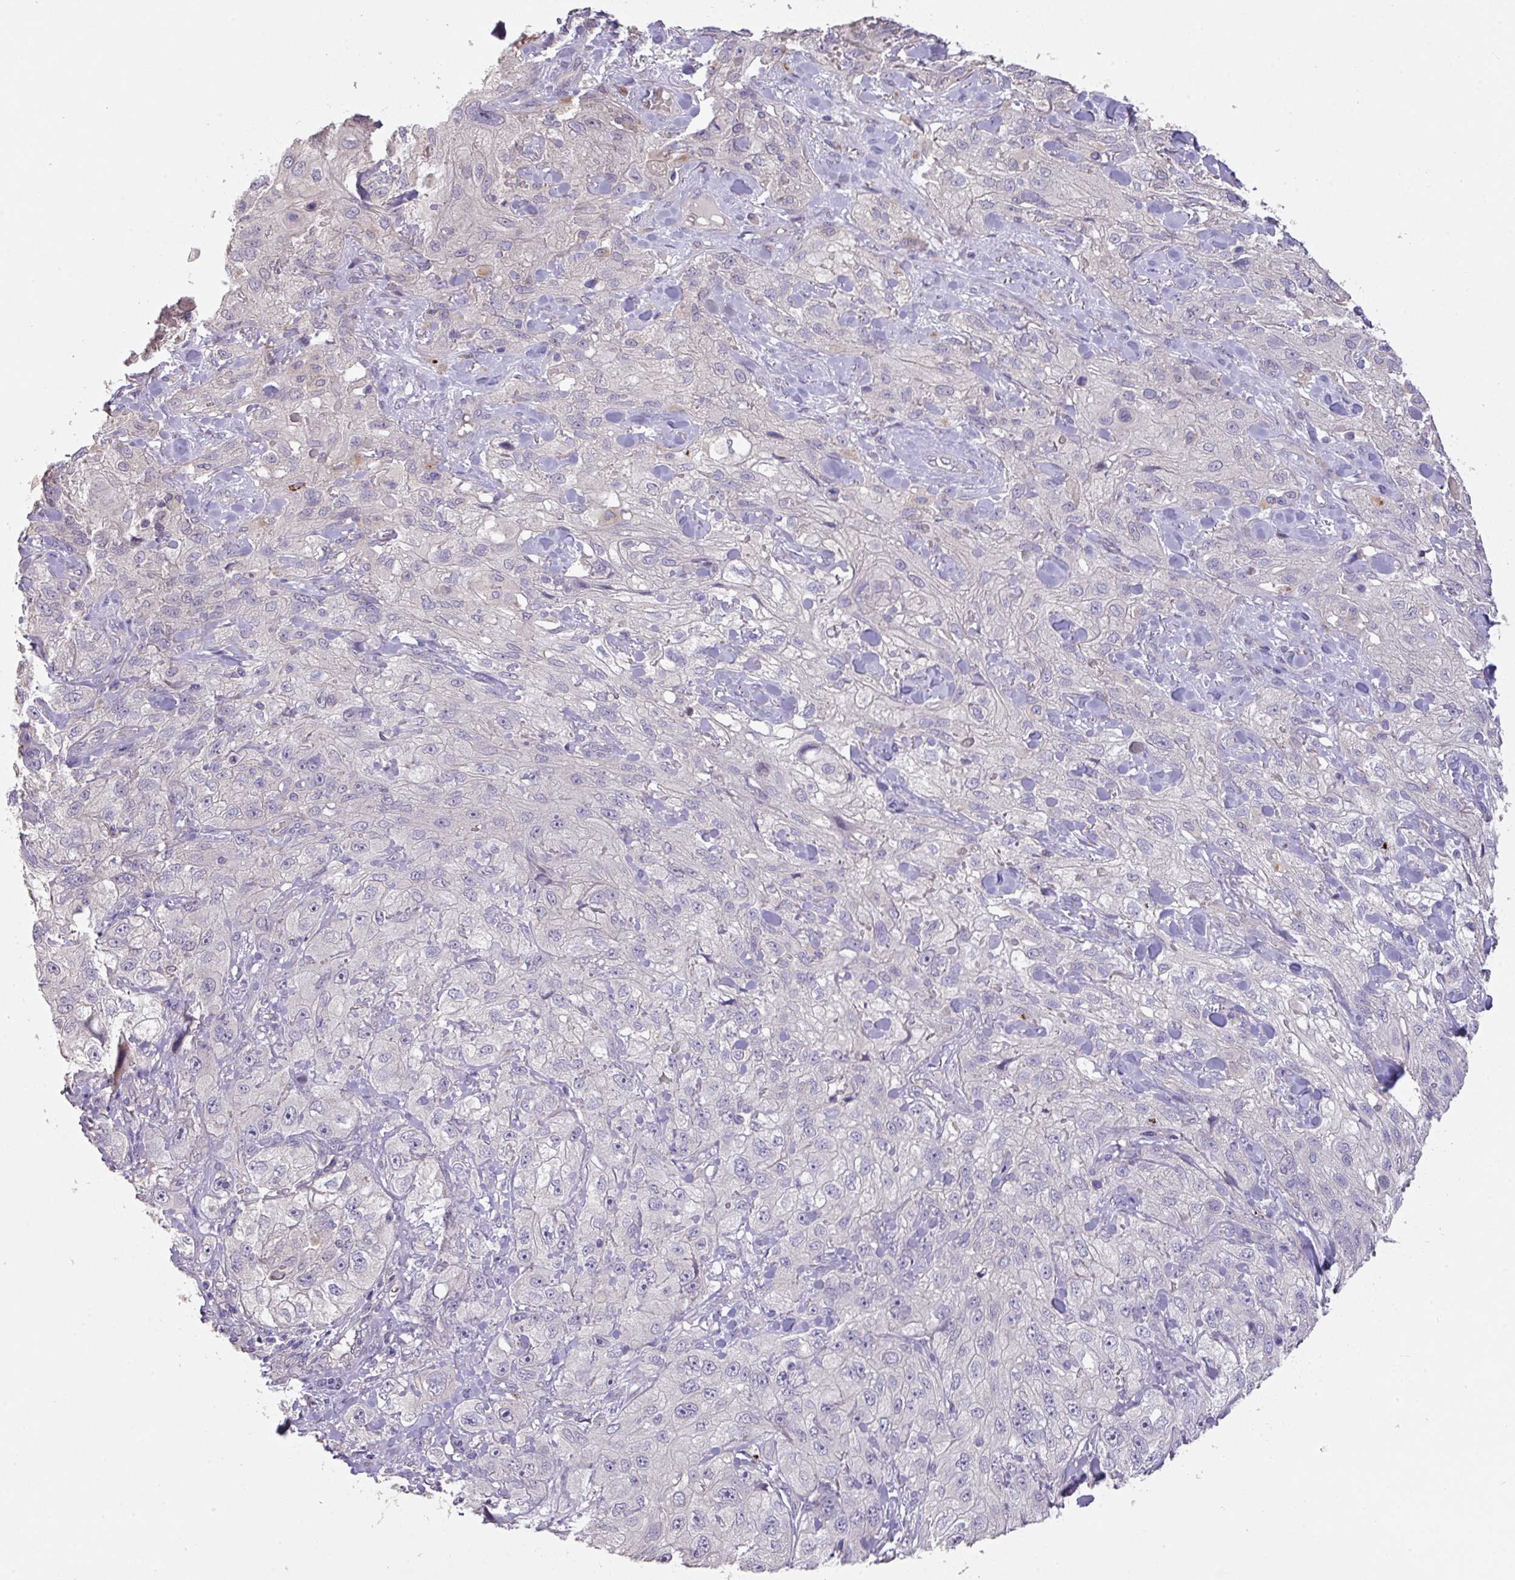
{"staining": {"intensity": "negative", "quantity": "none", "location": "none"}, "tissue": "skin cancer", "cell_type": "Tumor cells", "image_type": "cancer", "snomed": [{"axis": "morphology", "description": "Squamous cell carcinoma, NOS"}, {"axis": "topography", "description": "Skin"}, {"axis": "topography", "description": "Vulva"}], "caption": "Immunohistochemical staining of skin cancer shows no significant positivity in tumor cells.", "gene": "PRADC1", "patient": {"sex": "female", "age": 86}}